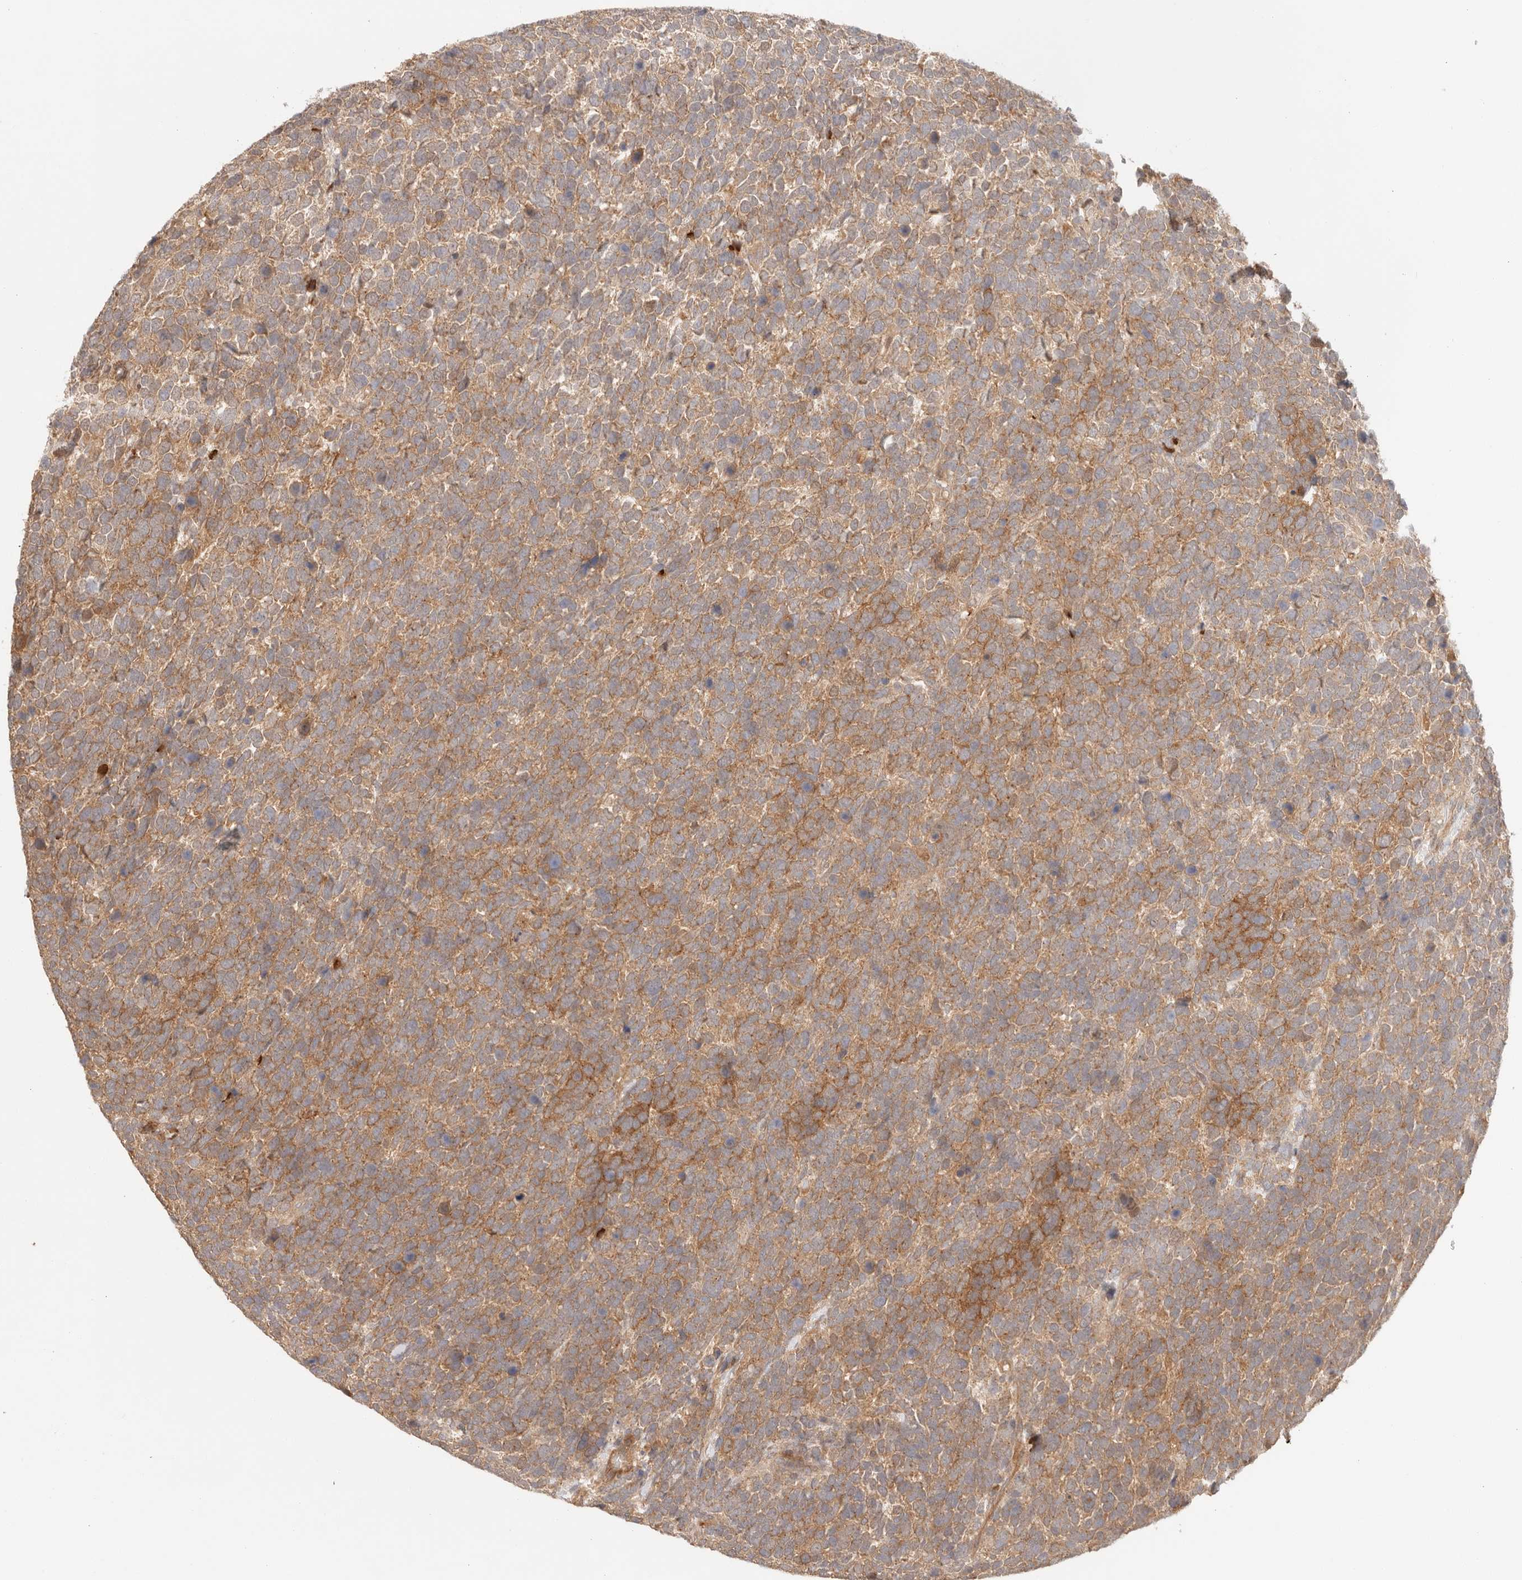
{"staining": {"intensity": "moderate", "quantity": ">75%", "location": "cytoplasmic/membranous"}, "tissue": "urothelial cancer", "cell_type": "Tumor cells", "image_type": "cancer", "snomed": [{"axis": "morphology", "description": "Urothelial carcinoma, High grade"}, {"axis": "topography", "description": "Urinary bladder"}], "caption": "Immunohistochemical staining of human high-grade urothelial carcinoma reveals medium levels of moderate cytoplasmic/membranous protein staining in approximately >75% of tumor cells. (brown staining indicates protein expression, while blue staining denotes nuclei).", "gene": "IL1R2", "patient": {"sex": "female", "age": 82}}